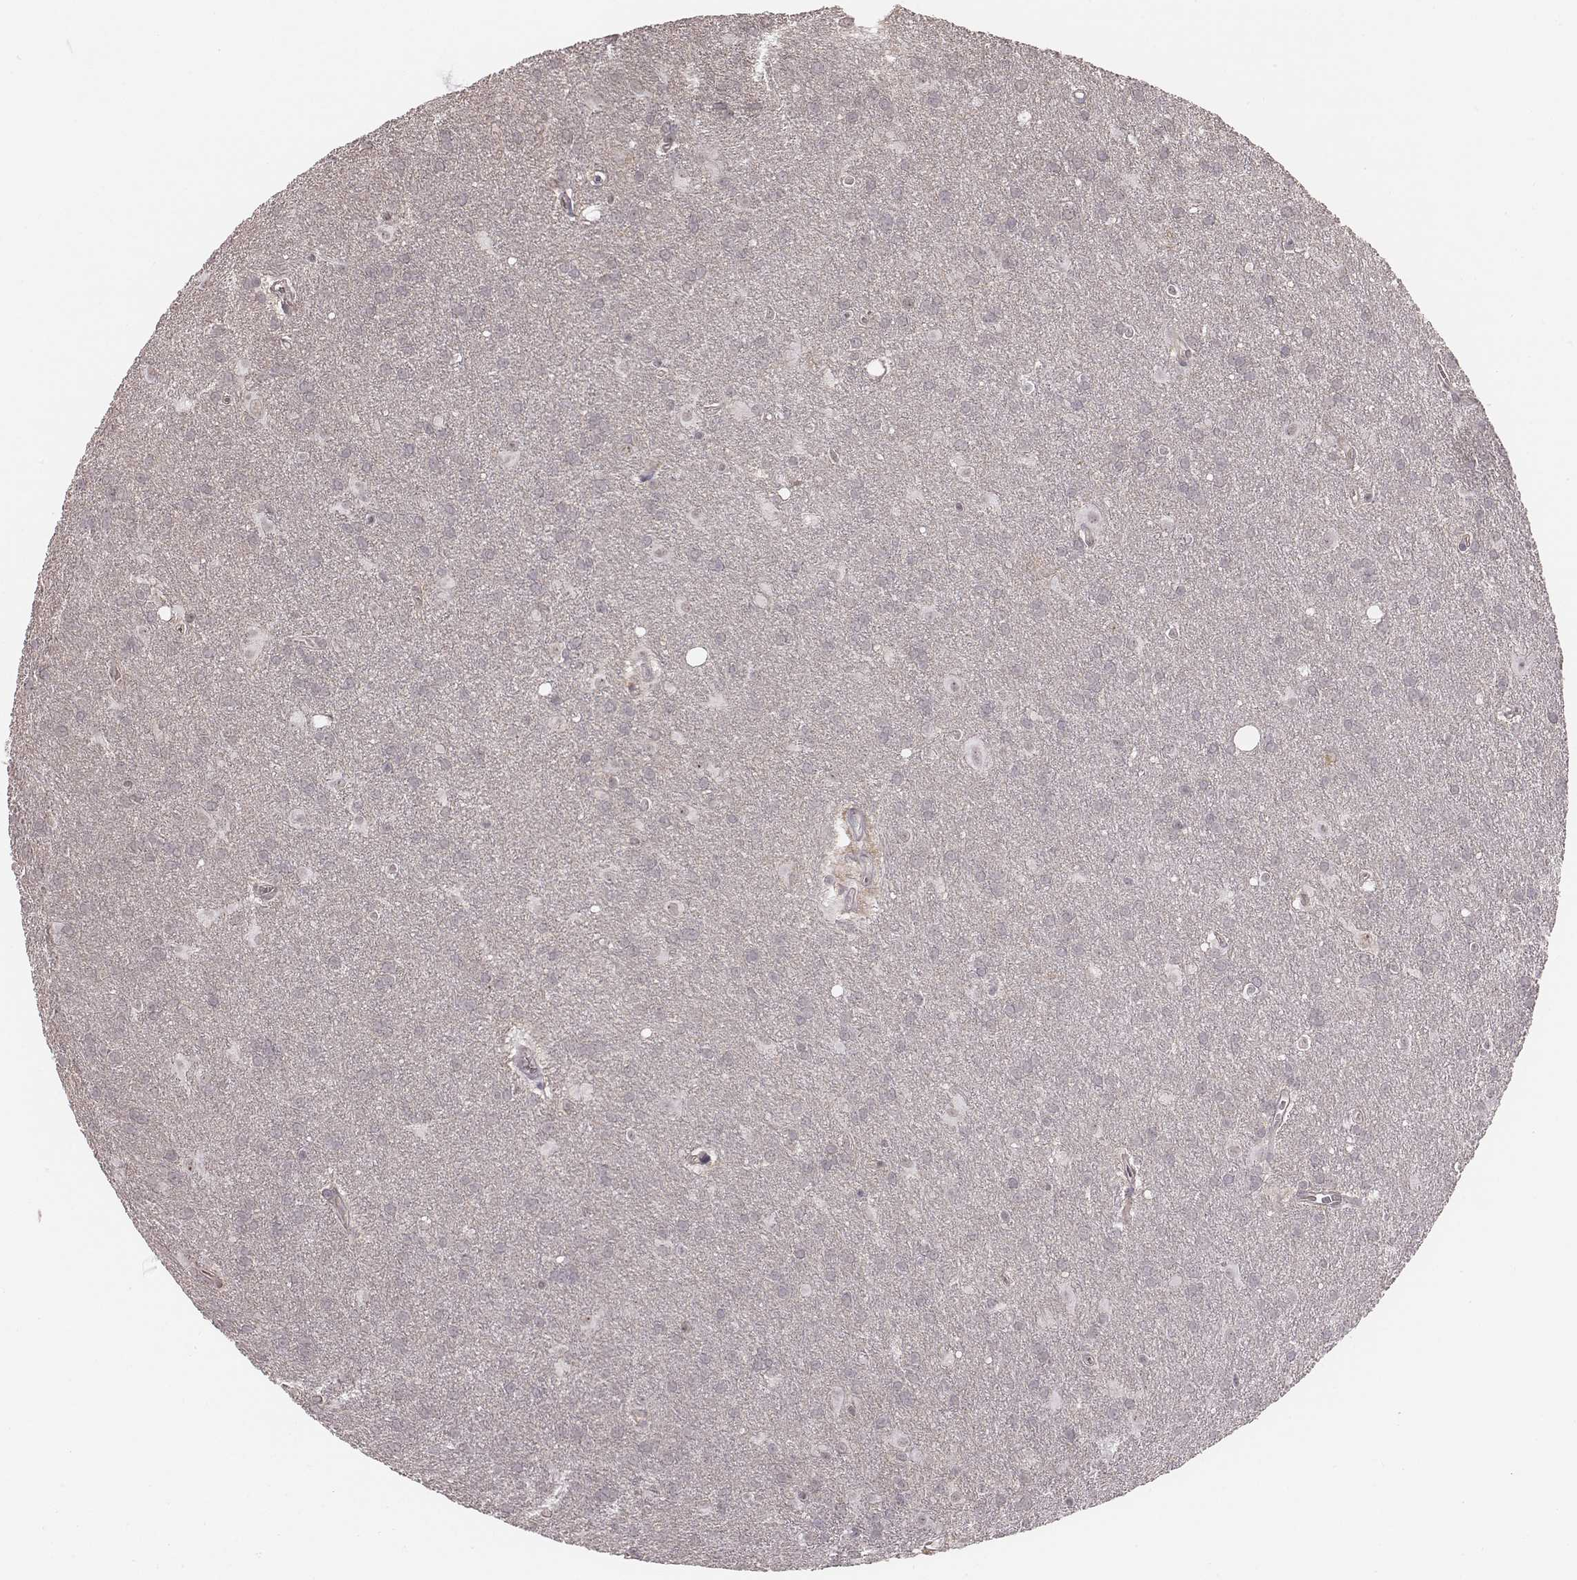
{"staining": {"intensity": "negative", "quantity": "none", "location": "none"}, "tissue": "glioma", "cell_type": "Tumor cells", "image_type": "cancer", "snomed": [{"axis": "morphology", "description": "Glioma, malignant, Low grade"}, {"axis": "topography", "description": "Brain"}], "caption": "A histopathology image of human glioma is negative for staining in tumor cells.", "gene": "RPGRIP1", "patient": {"sex": "male", "age": 58}}